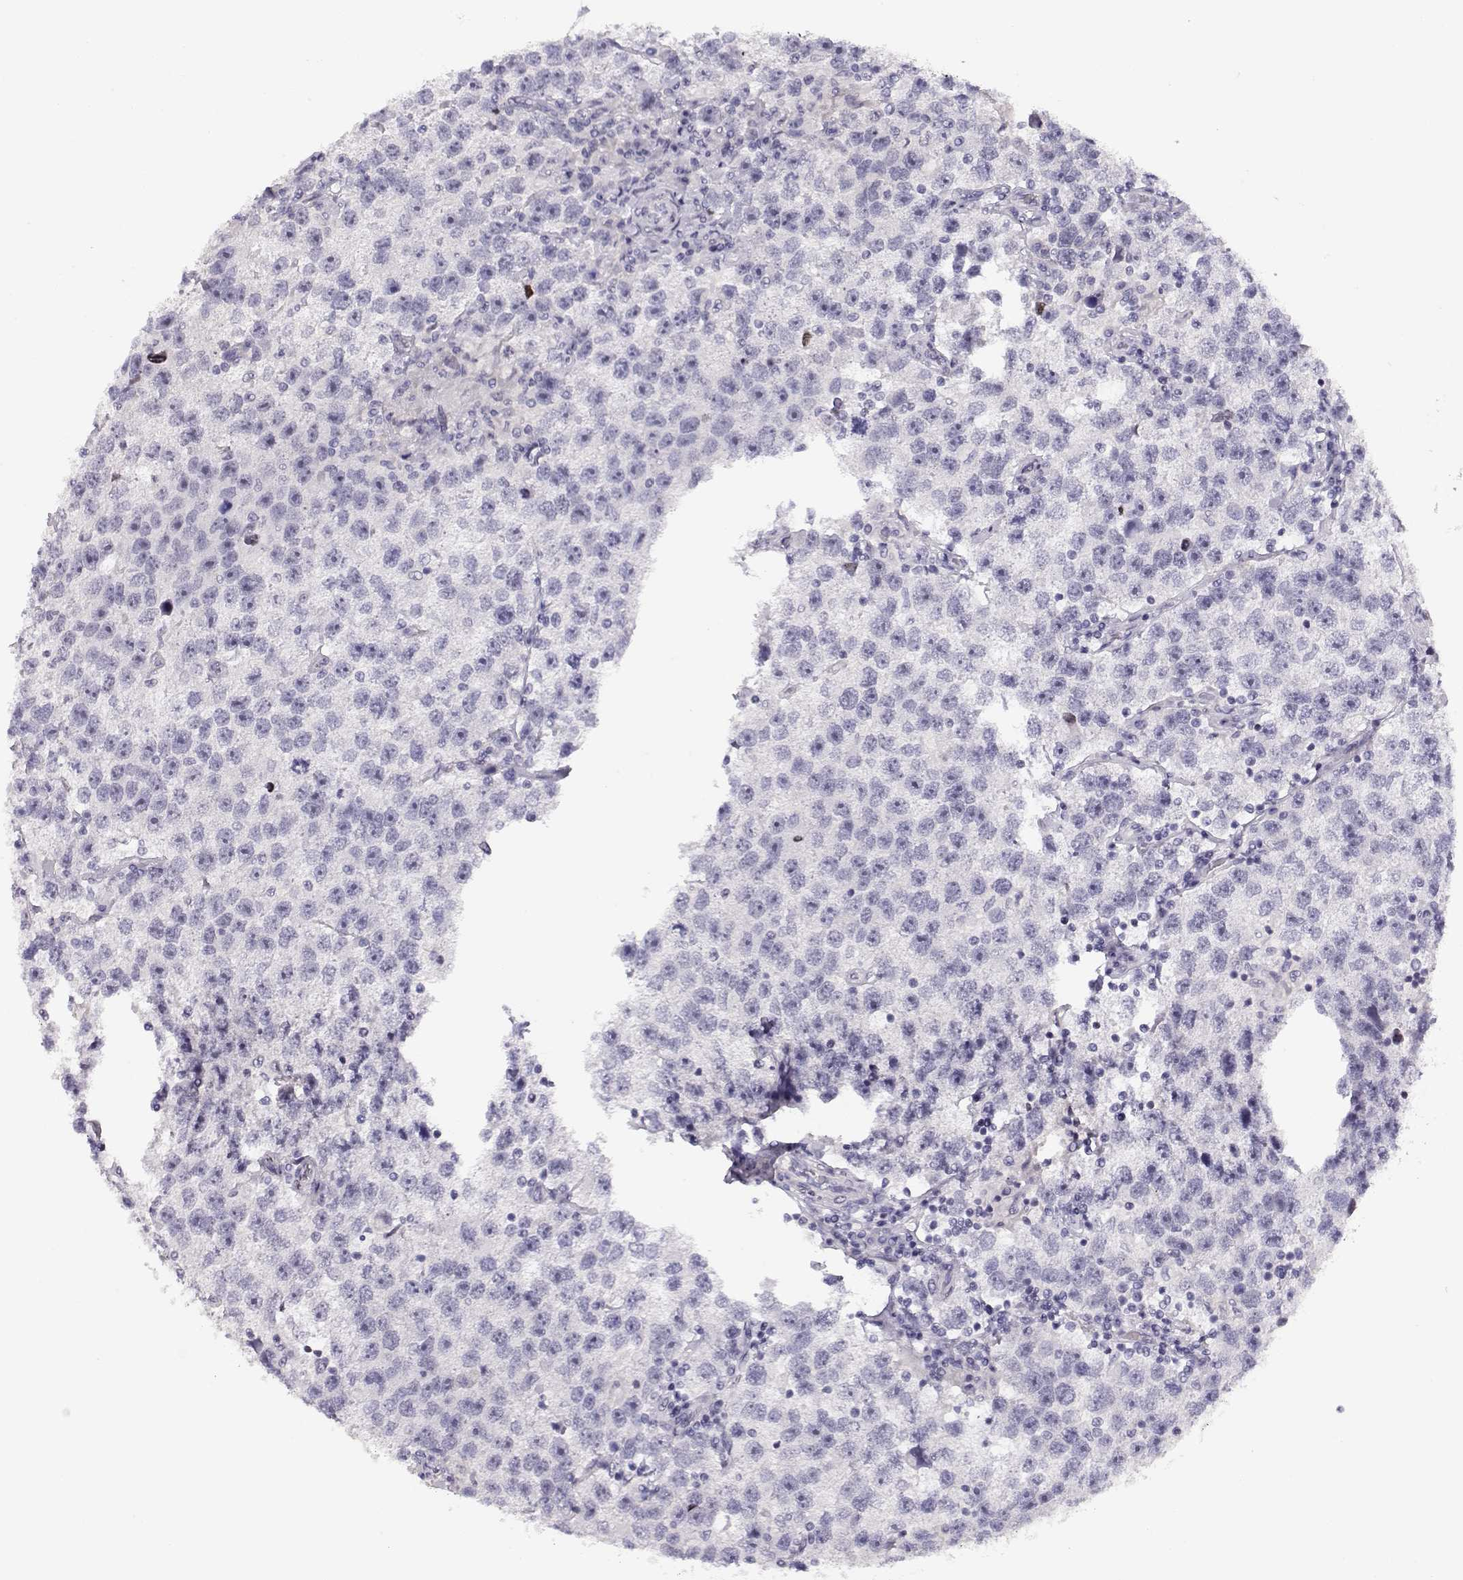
{"staining": {"intensity": "negative", "quantity": "none", "location": "none"}, "tissue": "testis cancer", "cell_type": "Tumor cells", "image_type": "cancer", "snomed": [{"axis": "morphology", "description": "Seminoma, NOS"}, {"axis": "topography", "description": "Testis"}], "caption": "Human testis cancer (seminoma) stained for a protein using IHC shows no positivity in tumor cells.", "gene": "CRX", "patient": {"sex": "male", "age": 26}}